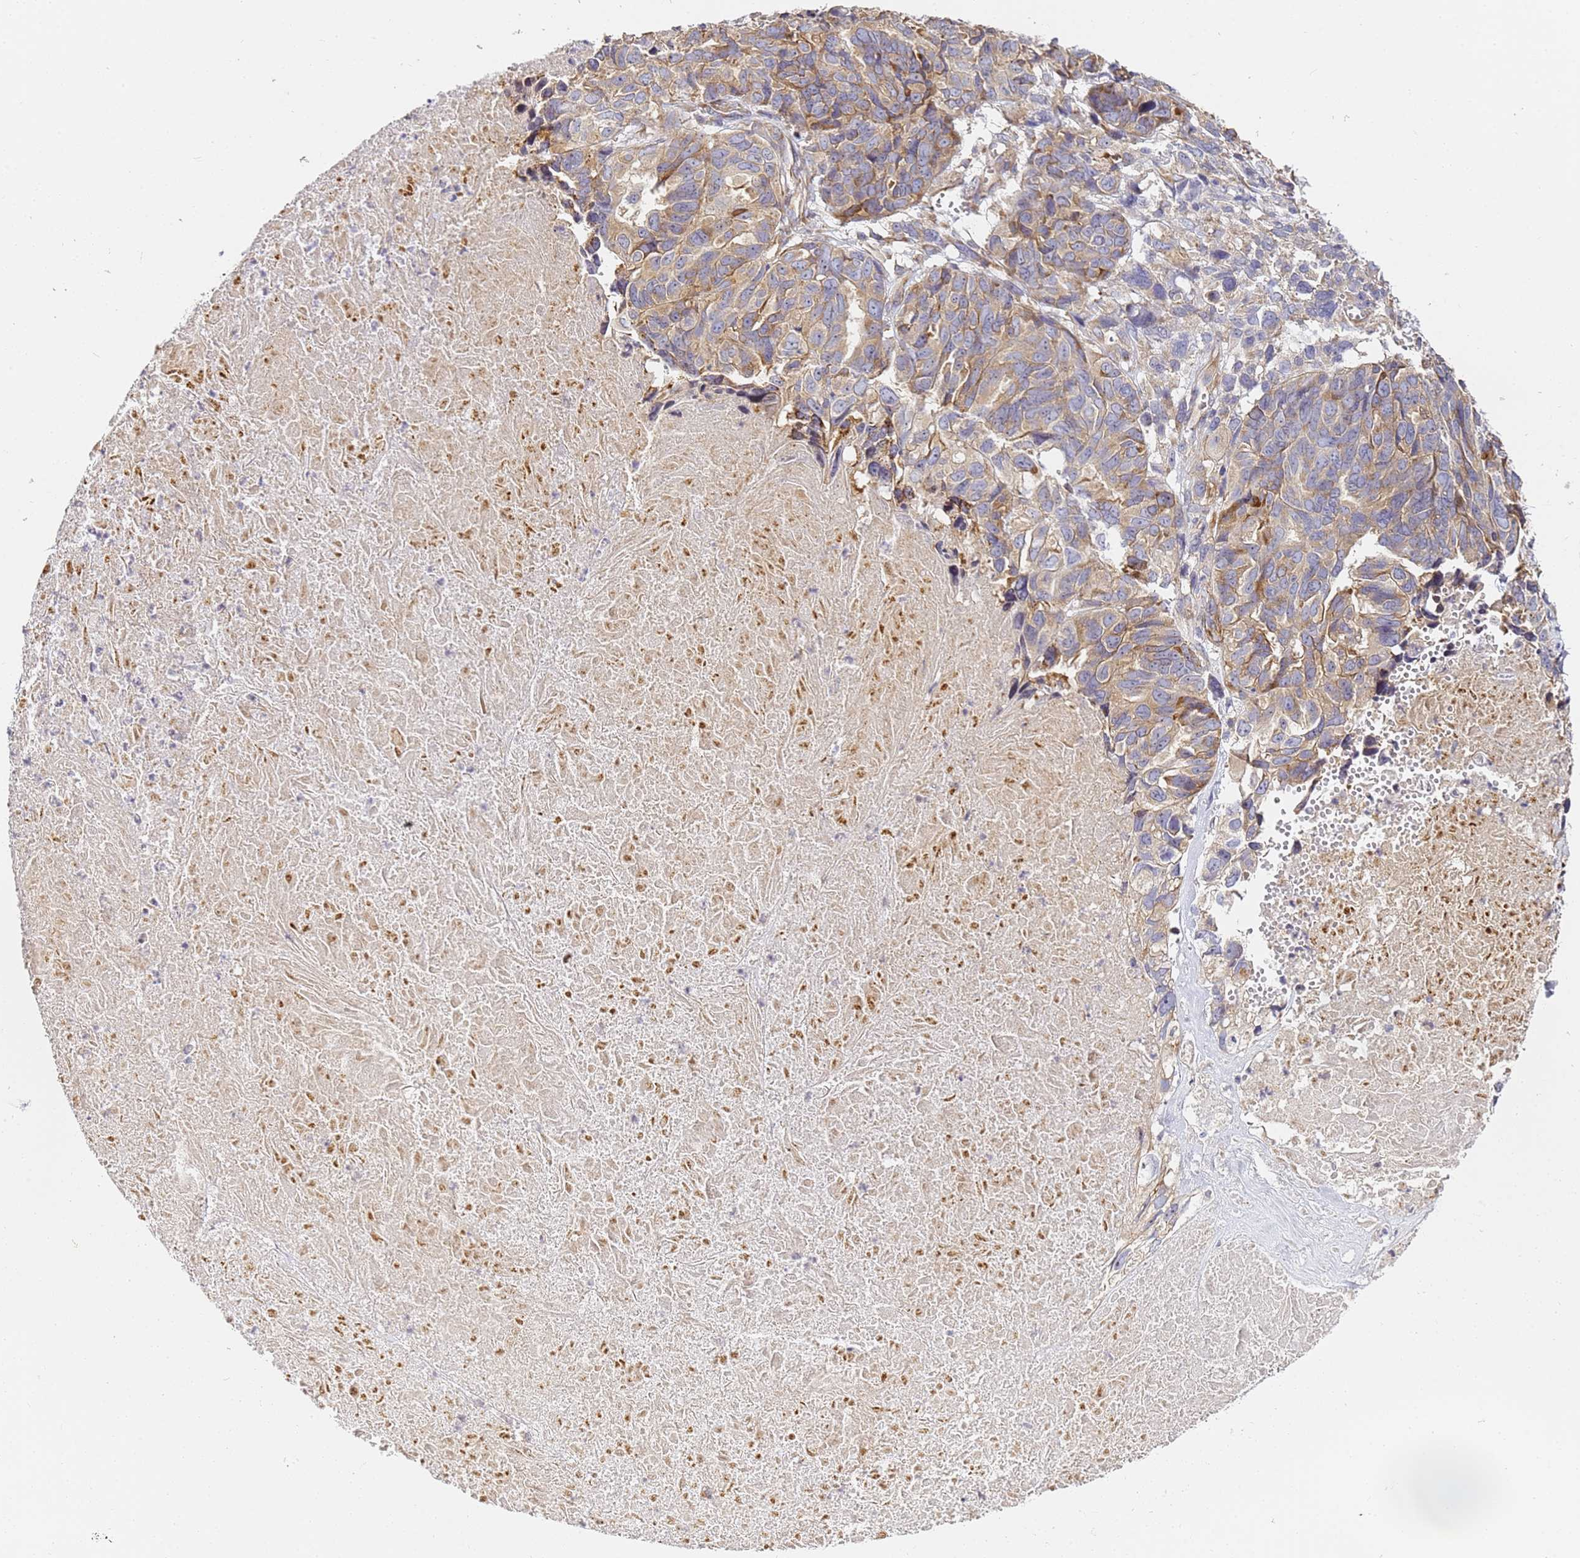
{"staining": {"intensity": "moderate", "quantity": ">75%", "location": "cytoplasmic/membranous"}, "tissue": "ovarian cancer", "cell_type": "Tumor cells", "image_type": "cancer", "snomed": [{"axis": "morphology", "description": "Cystadenocarcinoma, serous, NOS"}, {"axis": "topography", "description": "Ovary"}], "caption": "Immunohistochemical staining of serous cystadenocarcinoma (ovarian) reveals medium levels of moderate cytoplasmic/membranous expression in about >75% of tumor cells.", "gene": "RPL13A", "patient": {"sex": "female", "age": 79}}